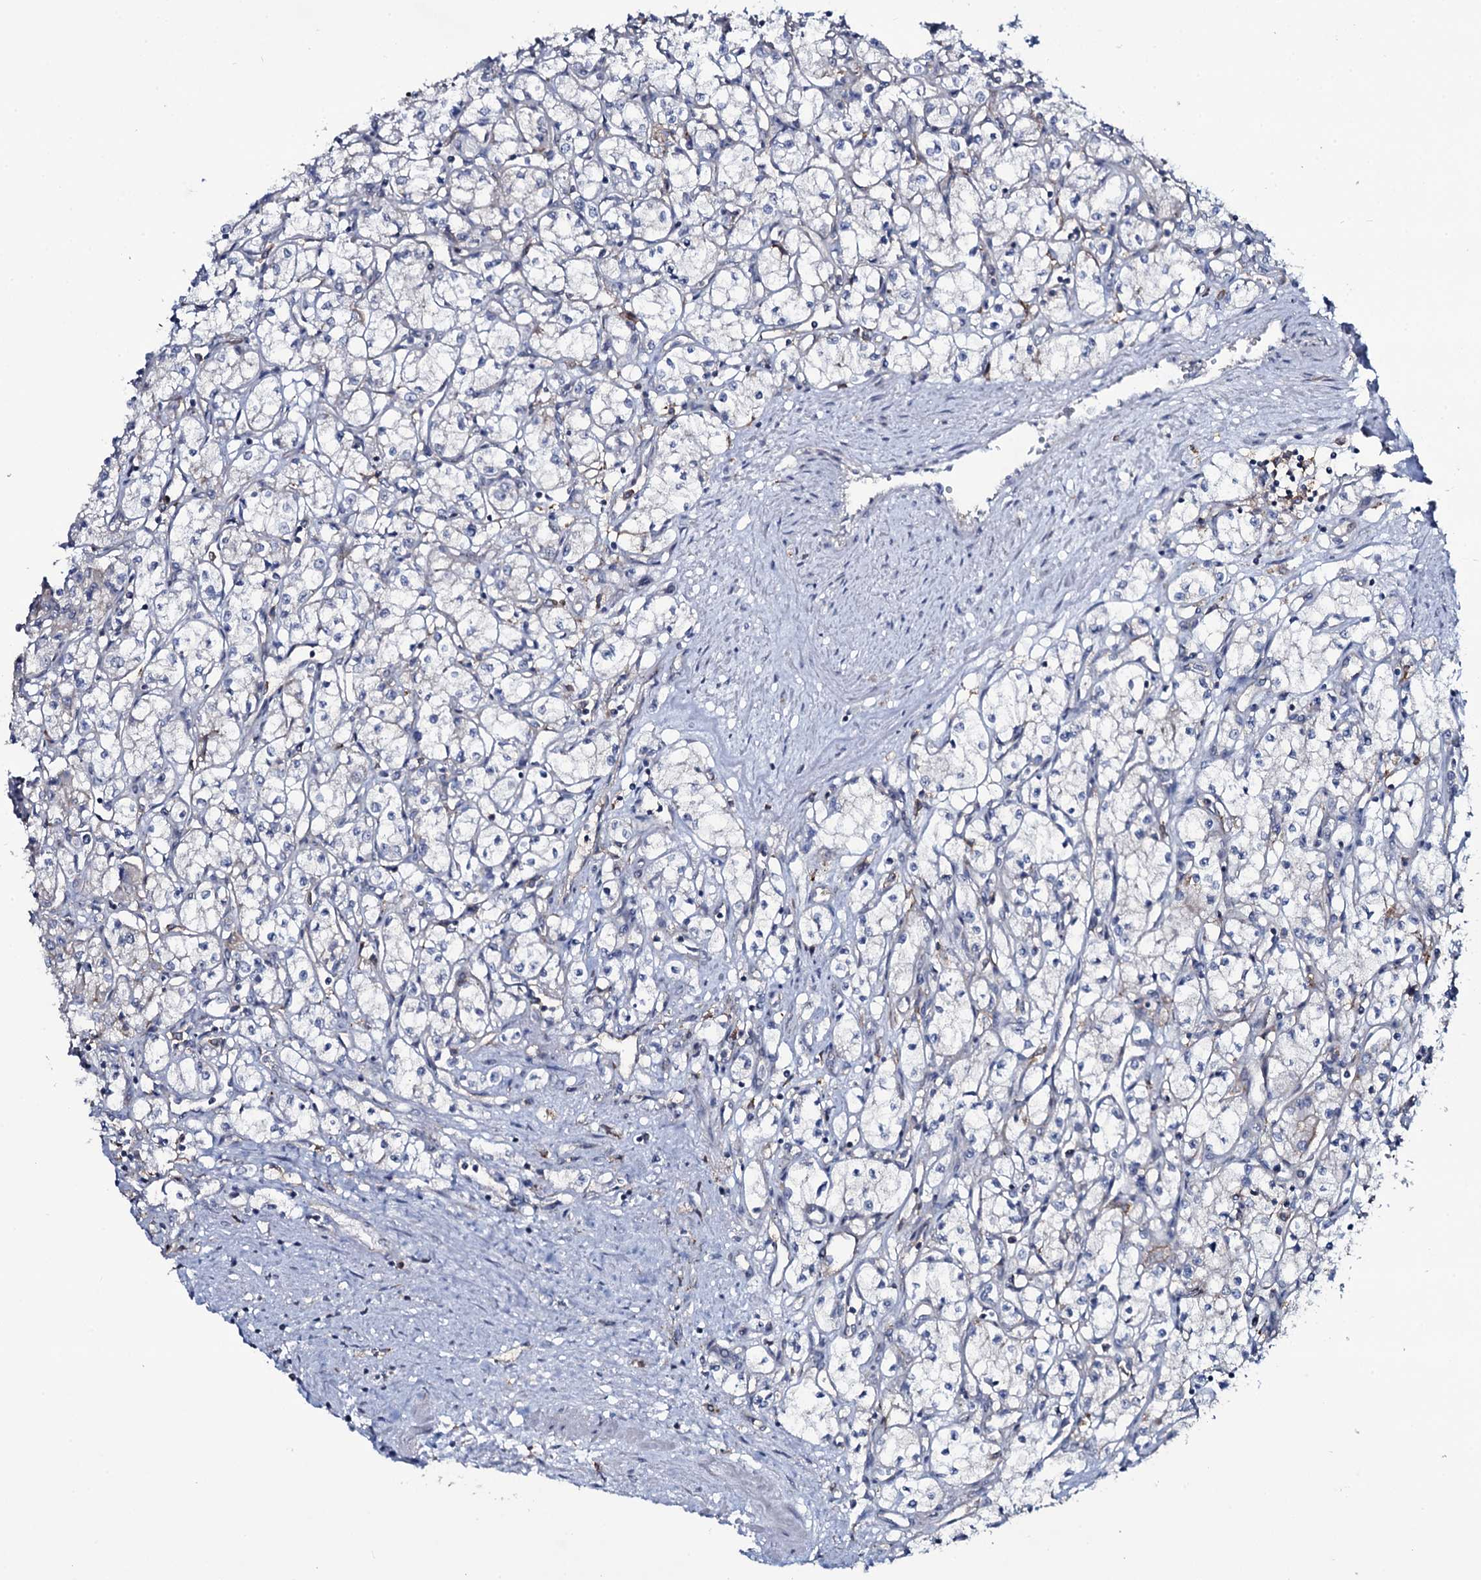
{"staining": {"intensity": "negative", "quantity": "none", "location": "none"}, "tissue": "renal cancer", "cell_type": "Tumor cells", "image_type": "cancer", "snomed": [{"axis": "morphology", "description": "Adenocarcinoma, NOS"}, {"axis": "topography", "description": "Kidney"}], "caption": "Tumor cells show no significant staining in renal cancer (adenocarcinoma).", "gene": "SNAP23", "patient": {"sex": "male", "age": 59}}